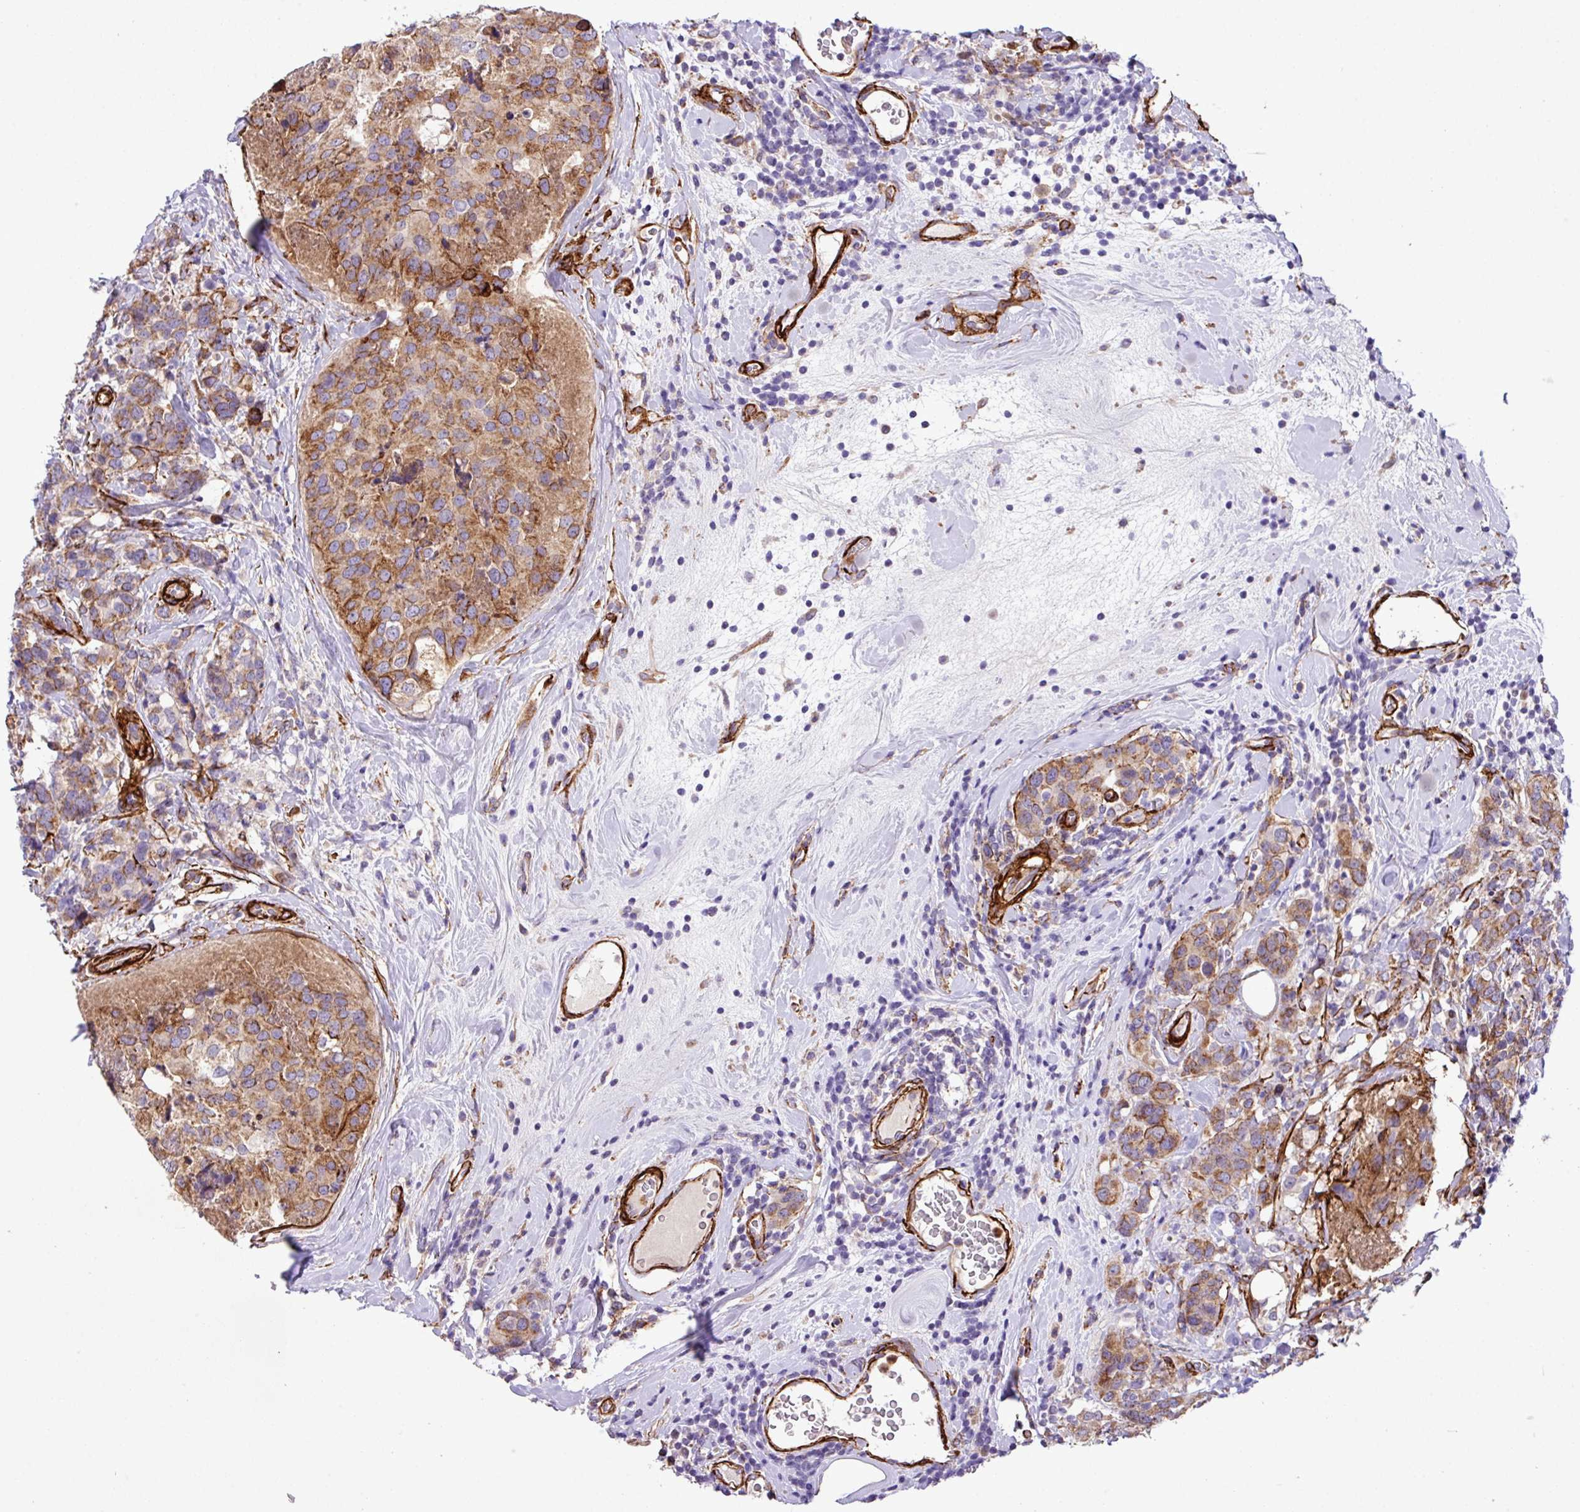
{"staining": {"intensity": "moderate", "quantity": ">75%", "location": "cytoplasmic/membranous"}, "tissue": "breast cancer", "cell_type": "Tumor cells", "image_type": "cancer", "snomed": [{"axis": "morphology", "description": "Lobular carcinoma"}, {"axis": "topography", "description": "Breast"}], "caption": "Immunohistochemical staining of breast cancer displays medium levels of moderate cytoplasmic/membranous positivity in about >75% of tumor cells.", "gene": "FAM47E", "patient": {"sex": "female", "age": 59}}